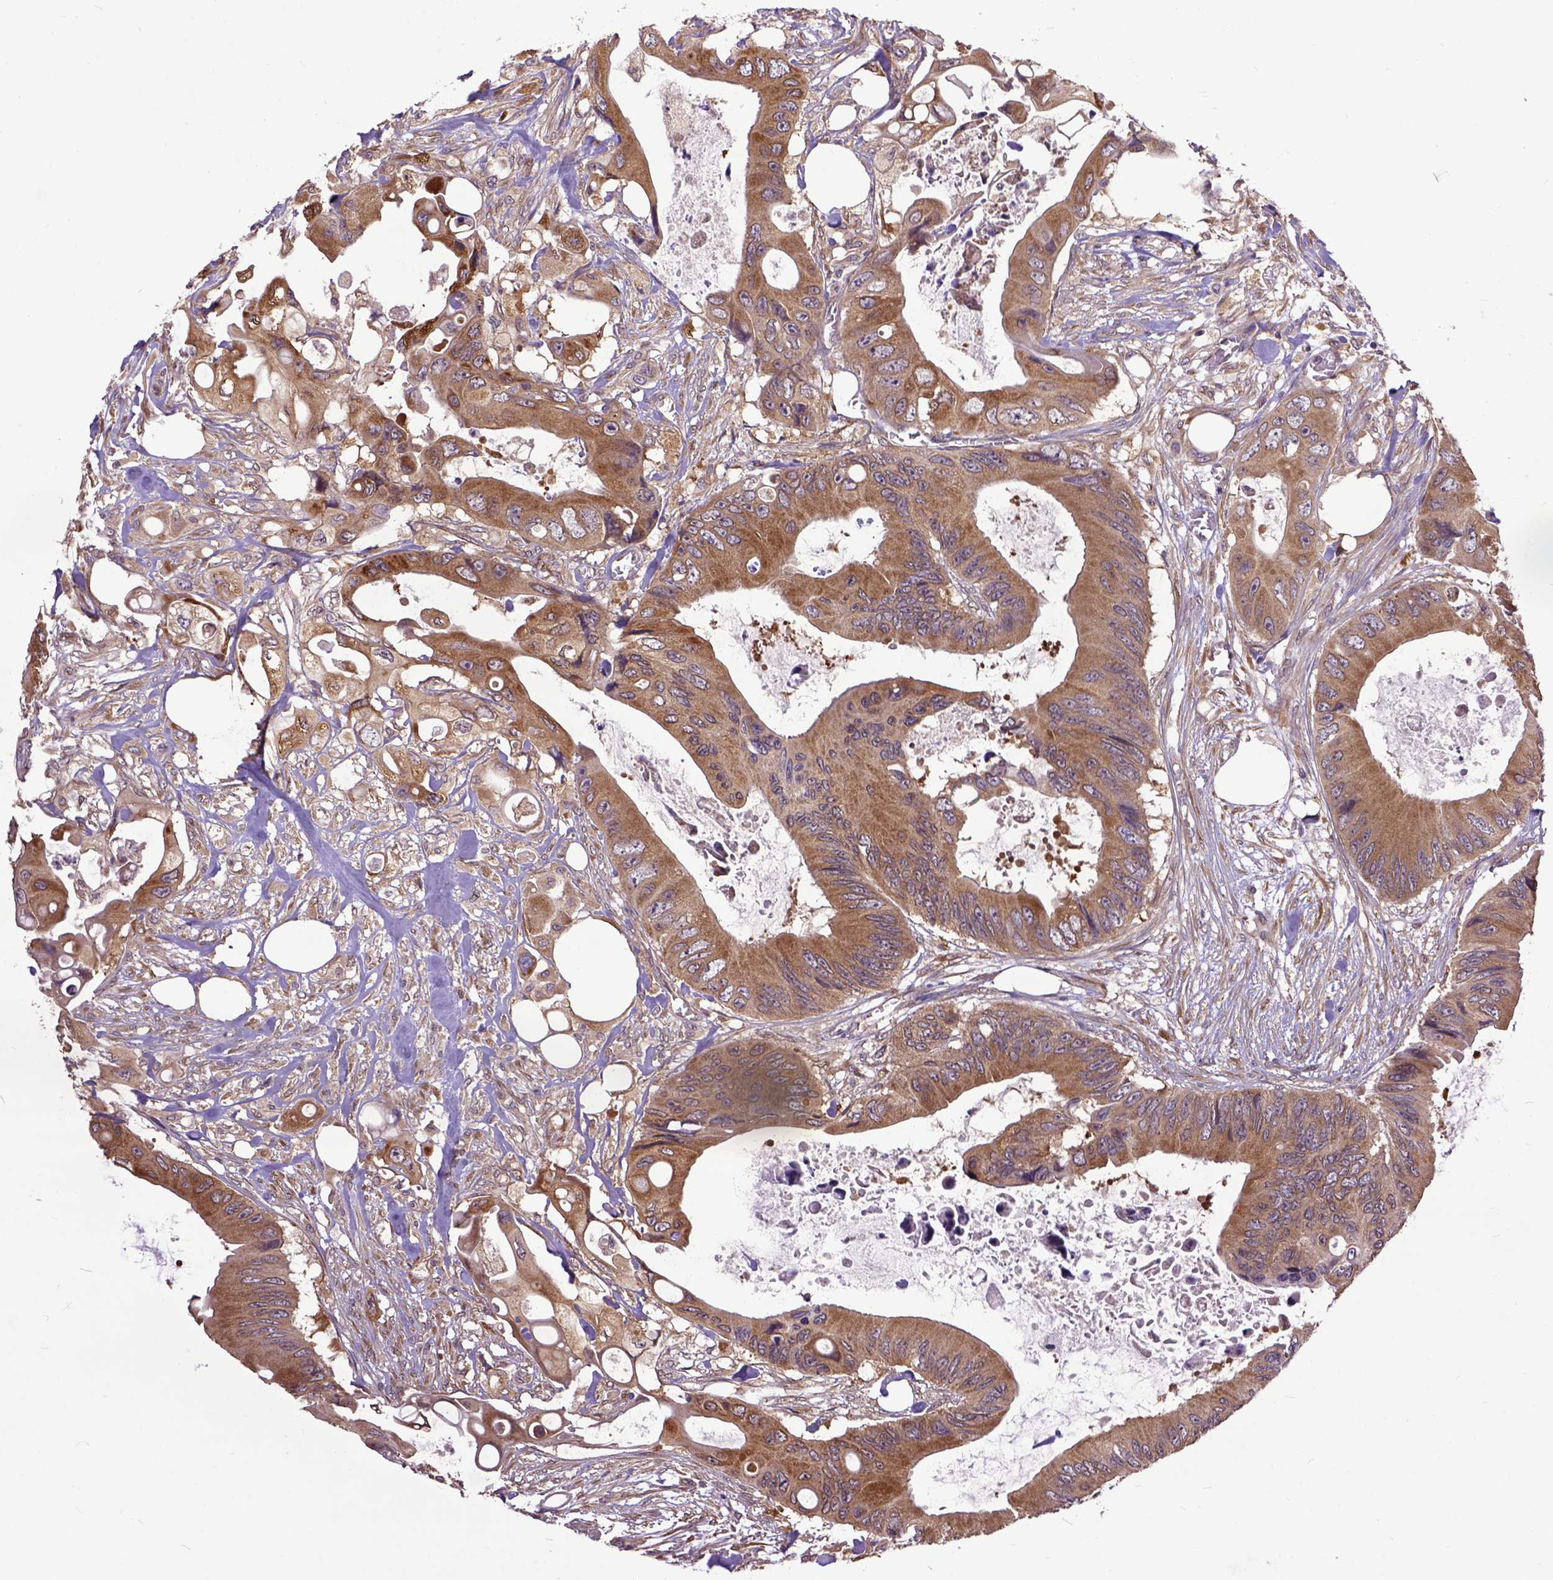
{"staining": {"intensity": "moderate", "quantity": ">75%", "location": "cytoplasmic/membranous"}, "tissue": "colorectal cancer", "cell_type": "Tumor cells", "image_type": "cancer", "snomed": [{"axis": "morphology", "description": "Adenocarcinoma, NOS"}, {"axis": "topography", "description": "Rectum"}], "caption": "DAB immunohistochemical staining of human colorectal adenocarcinoma displays moderate cytoplasmic/membranous protein staining in about >75% of tumor cells.", "gene": "ARL1", "patient": {"sex": "male", "age": 63}}